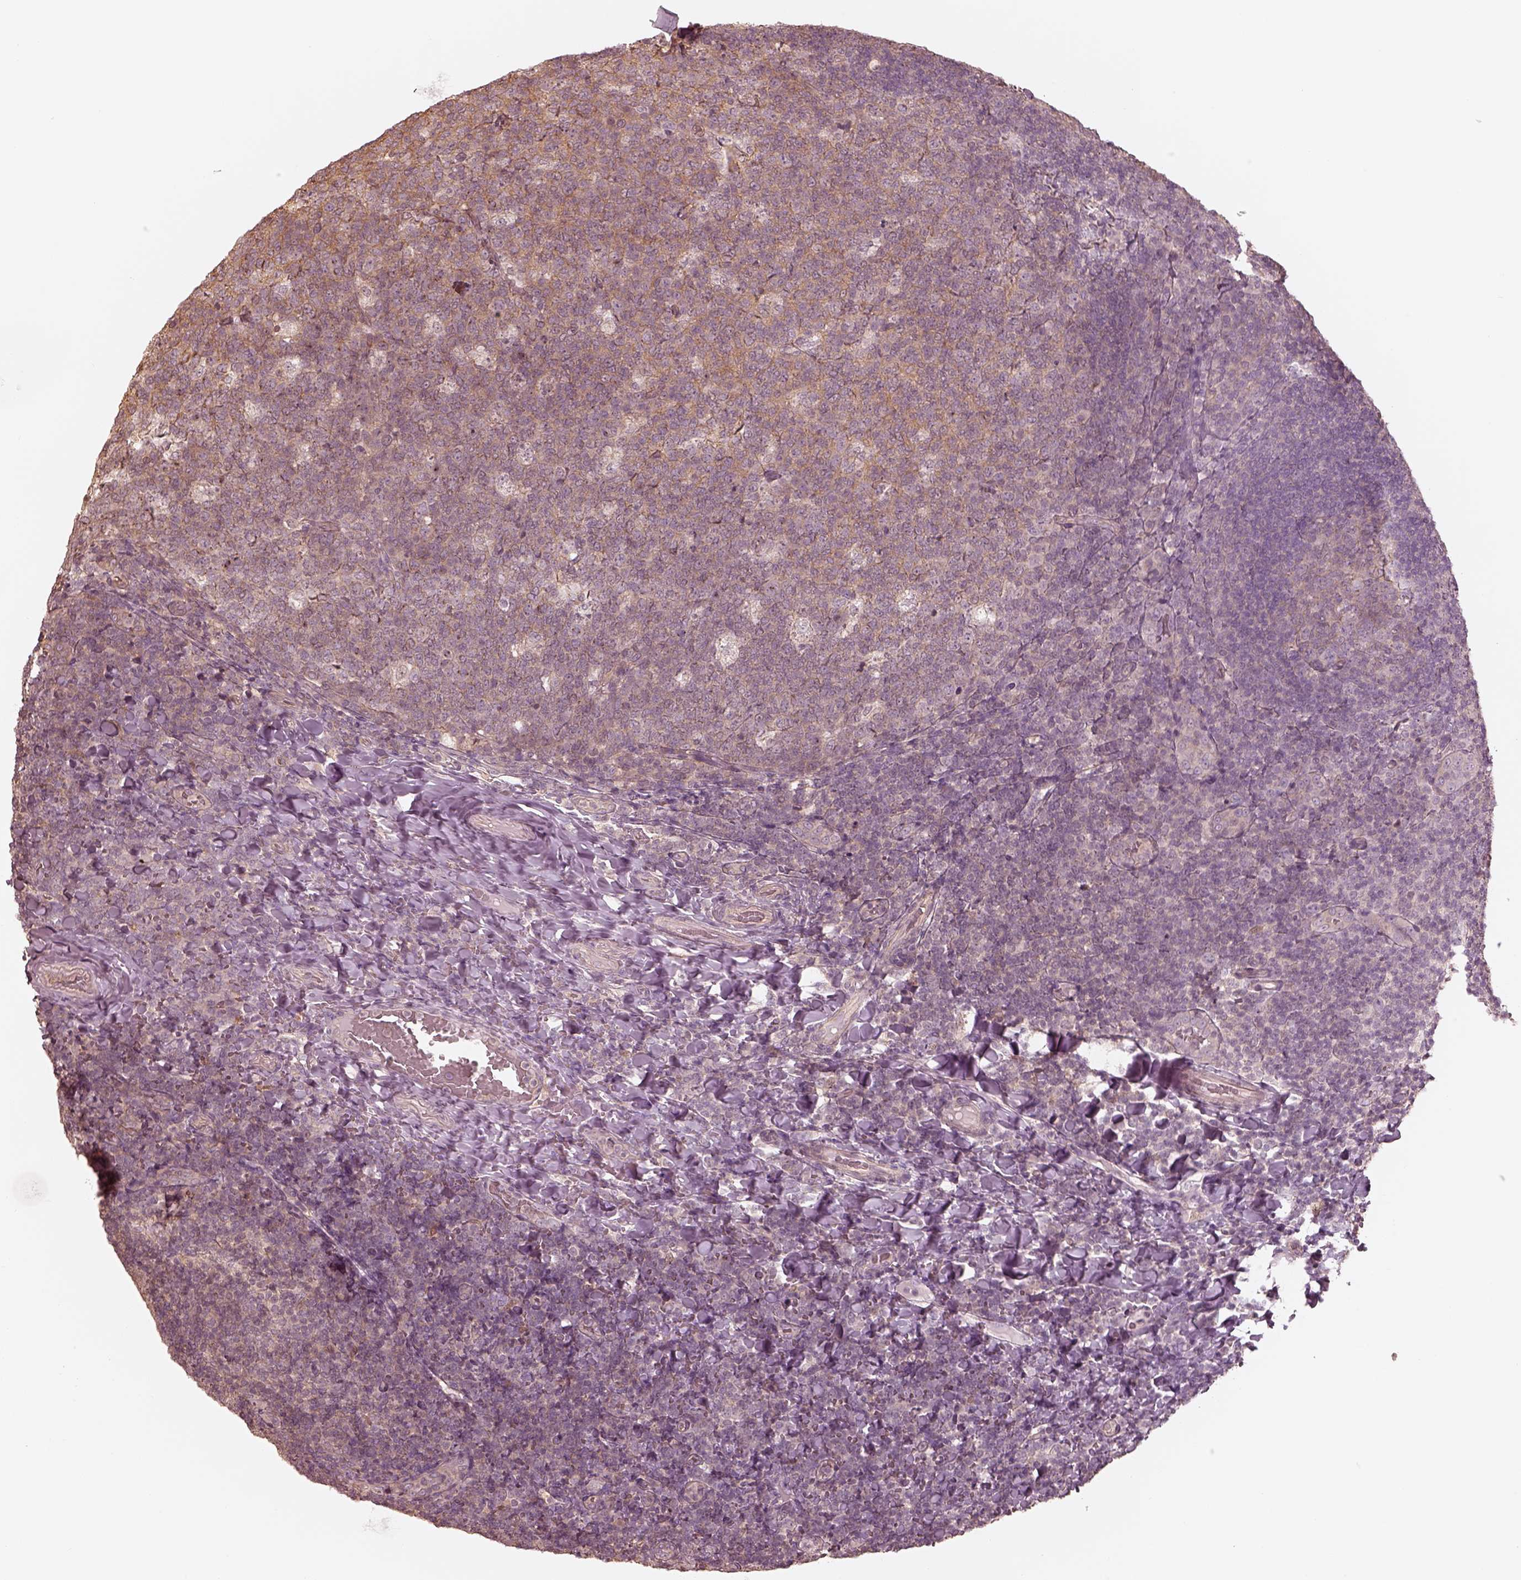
{"staining": {"intensity": "weak", "quantity": "25%-75%", "location": "cytoplasmic/membranous"}, "tissue": "tonsil", "cell_type": "Germinal center cells", "image_type": "normal", "snomed": [{"axis": "morphology", "description": "Normal tissue, NOS"}, {"axis": "topography", "description": "Tonsil"}], "caption": "Tonsil stained with immunohistochemistry (IHC) demonstrates weak cytoplasmic/membranous staining in approximately 25%-75% of germinal center cells.", "gene": "KIF5C", "patient": {"sex": "male", "age": 17}}